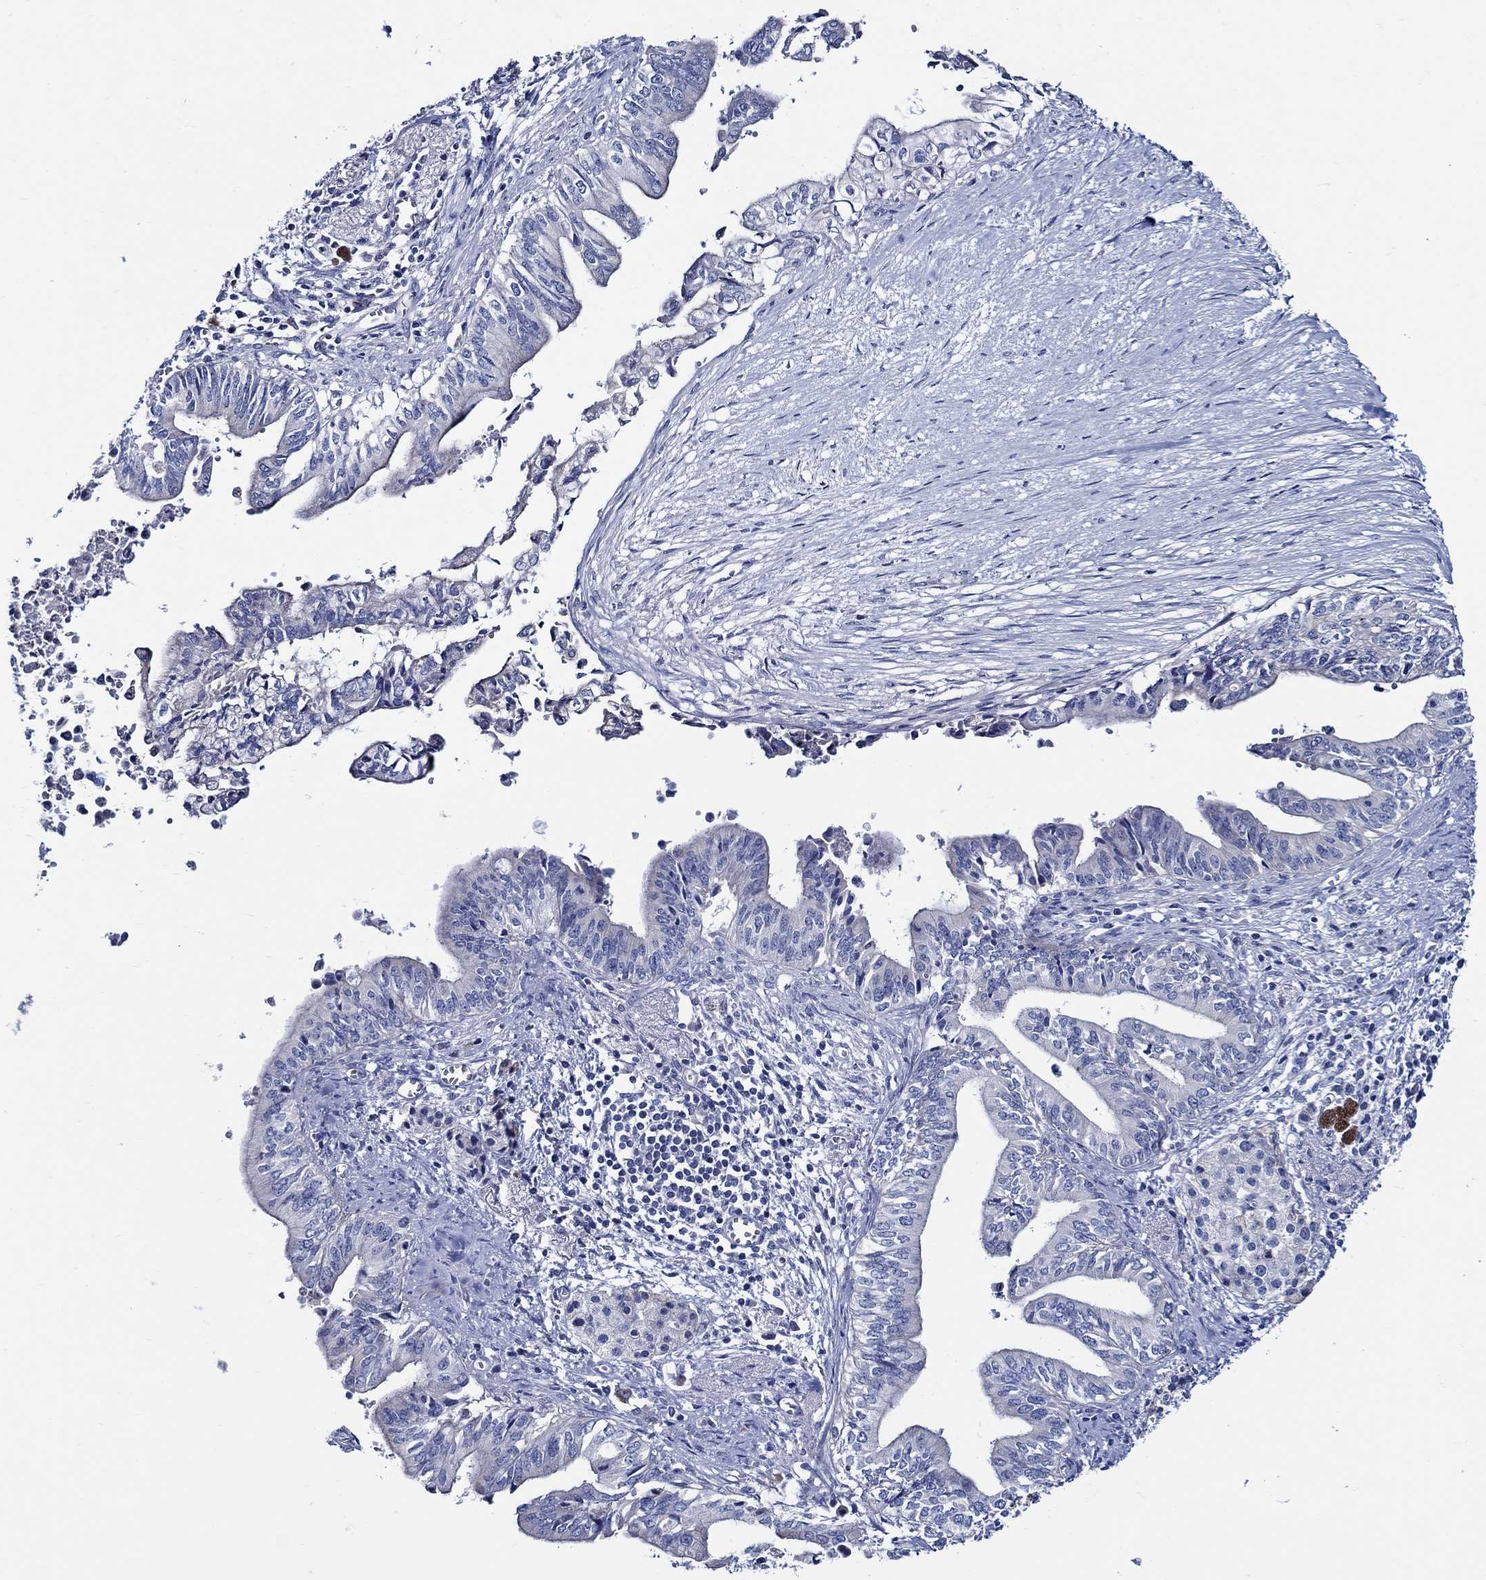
{"staining": {"intensity": "negative", "quantity": "none", "location": "none"}, "tissue": "pancreatic cancer", "cell_type": "Tumor cells", "image_type": "cancer", "snomed": [{"axis": "morphology", "description": "Adenocarcinoma, NOS"}, {"axis": "topography", "description": "Pancreas"}], "caption": "DAB (3,3'-diaminobenzidine) immunohistochemical staining of pancreatic cancer (adenocarcinoma) displays no significant positivity in tumor cells.", "gene": "SKOR1", "patient": {"sex": "female", "age": 61}}